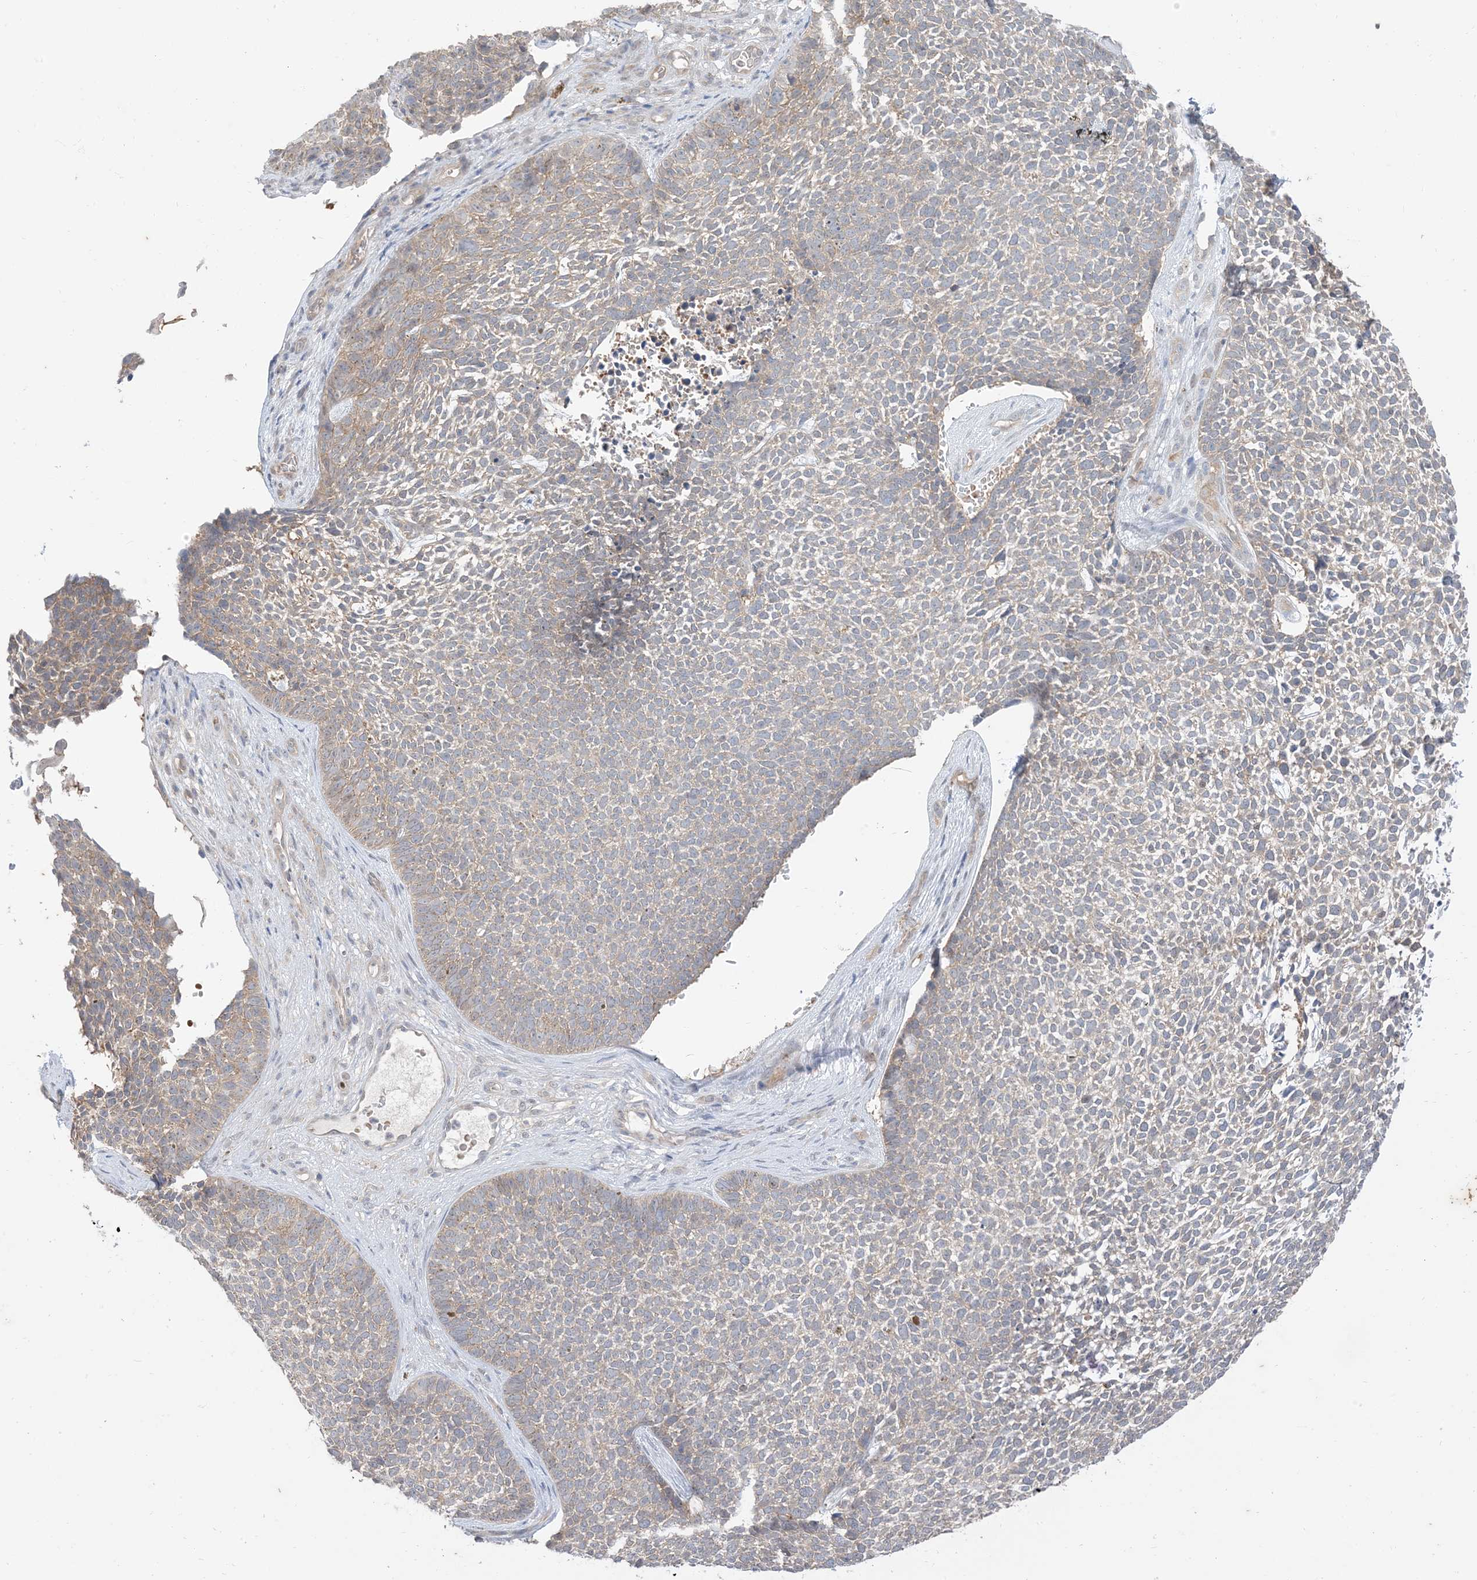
{"staining": {"intensity": "weak", "quantity": "<25%", "location": "cytoplasmic/membranous"}, "tissue": "skin cancer", "cell_type": "Tumor cells", "image_type": "cancer", "snomed": [{"axis": "morphology", "description": "Basal cell carcinoma"}, {"axis": "topography", "description": "Skin"}], "caption": "High power microscopy image of an immunohistochemistry (IHC) histopathology image of basal cell carcinoma (skin), revealing no significant staining in tumor cells. (DAB (3,3'-diaminobenzidine) immunohistochemistry visualized using brightfield microscopy, high magnification).", "gene": "RIN1", "patient": {"sex": "female", "age": 84}}